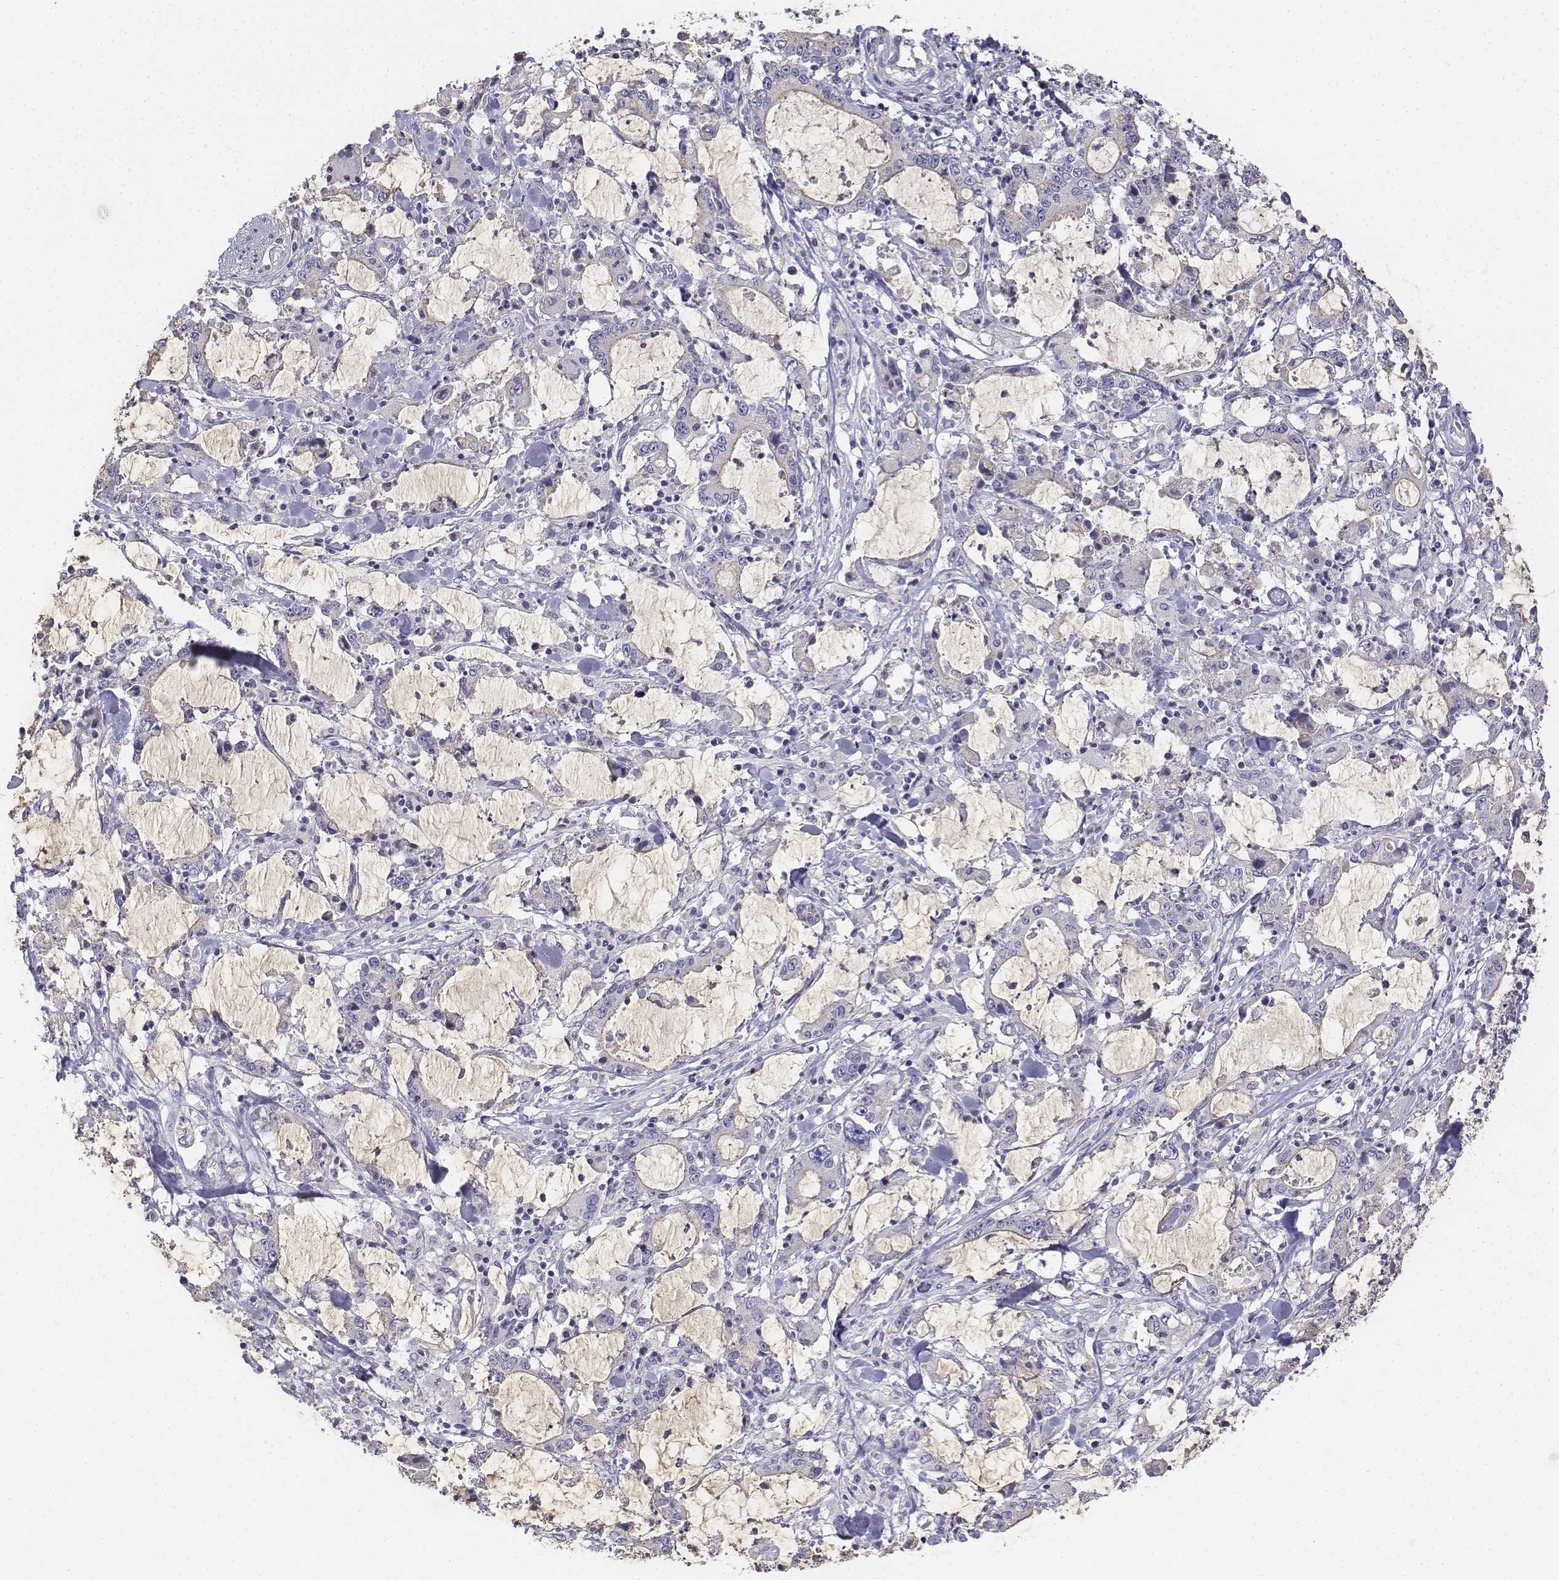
{"staining": {"intensity": "negative", "quantity": "none", "location": "none"}, "tissue": "stomach cancer", "cell_type": "Tumor cells", "image_type": "cancer", "snomed": [{"axis": "morphology", "description": "Adenocarcinoma, NOS"}, {"axis": "topography", "description": "Stomach, upper"}], "caption": "Protein analysis of adenocarcinoma (stomach) exhibits no significant positivity in tumor cells.", "gene": "LGSN", "patient": {"sex": "male", "age": 68}}